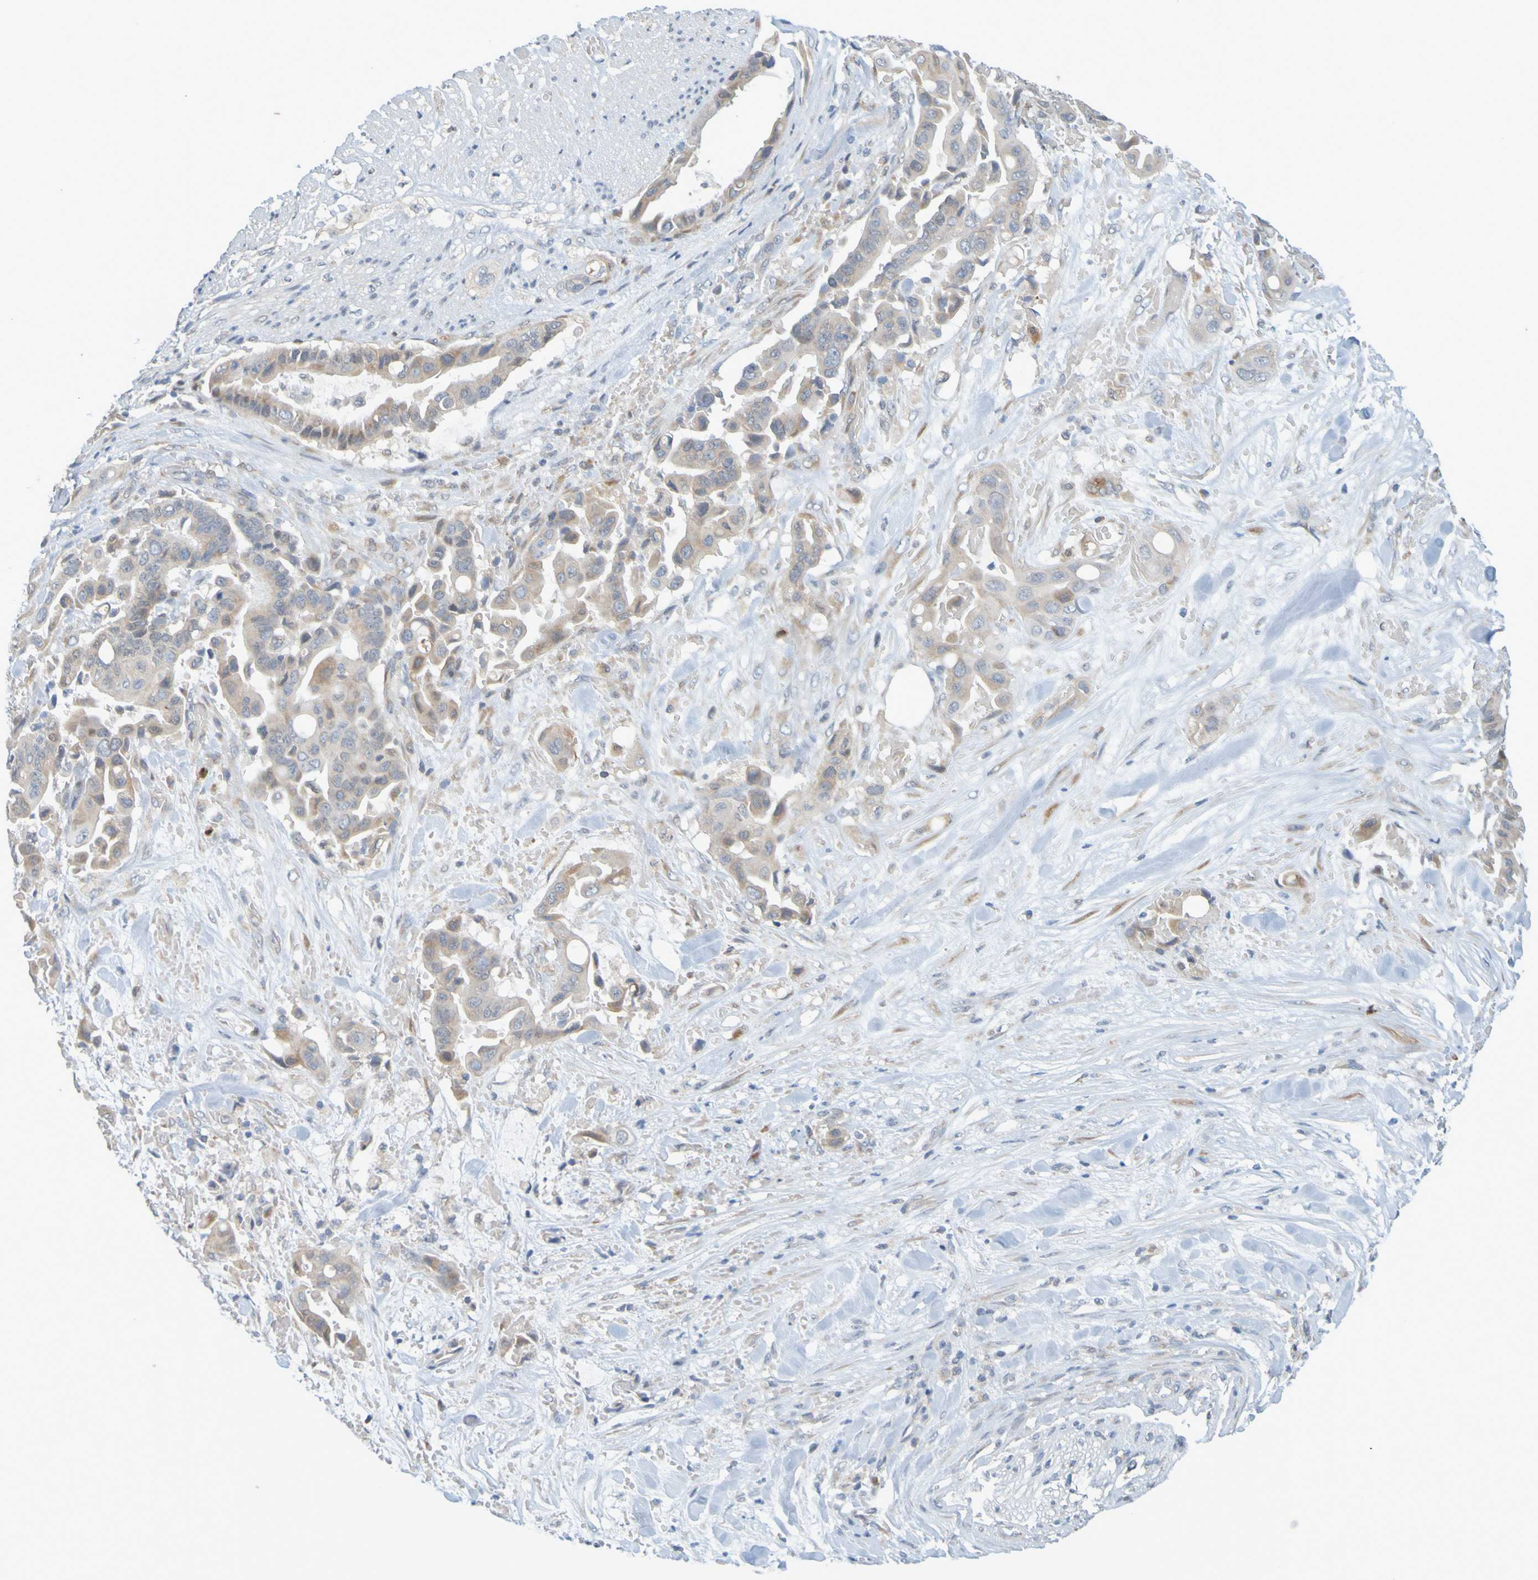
{"staining": {"intensity": "moderate", "quantity": "25%-75%", "location": "cytoplasmic/membranous"}, "tissue": "liver cancer", "cell_type": "Tumor cells", "image_type": "cancer", "snomed": [{"axis": "morphology", "description": "Cholangiocarcinoma"}, {"axis": "topography", "description": "Liver"}], "caption": "The photomicrograph demonstrates immunohistochemical staining of liver cholangiocarcinoma. There is moderate cytoplasmic/membranous expression is present in about 25%-75% of tumor cells. Using DAB (brown) and hematoxylin (blue) stains, captured at high magnification using brightfield microscopy.", "gene": "MOGS", "patient": {"sex": "female", "age": 61}}